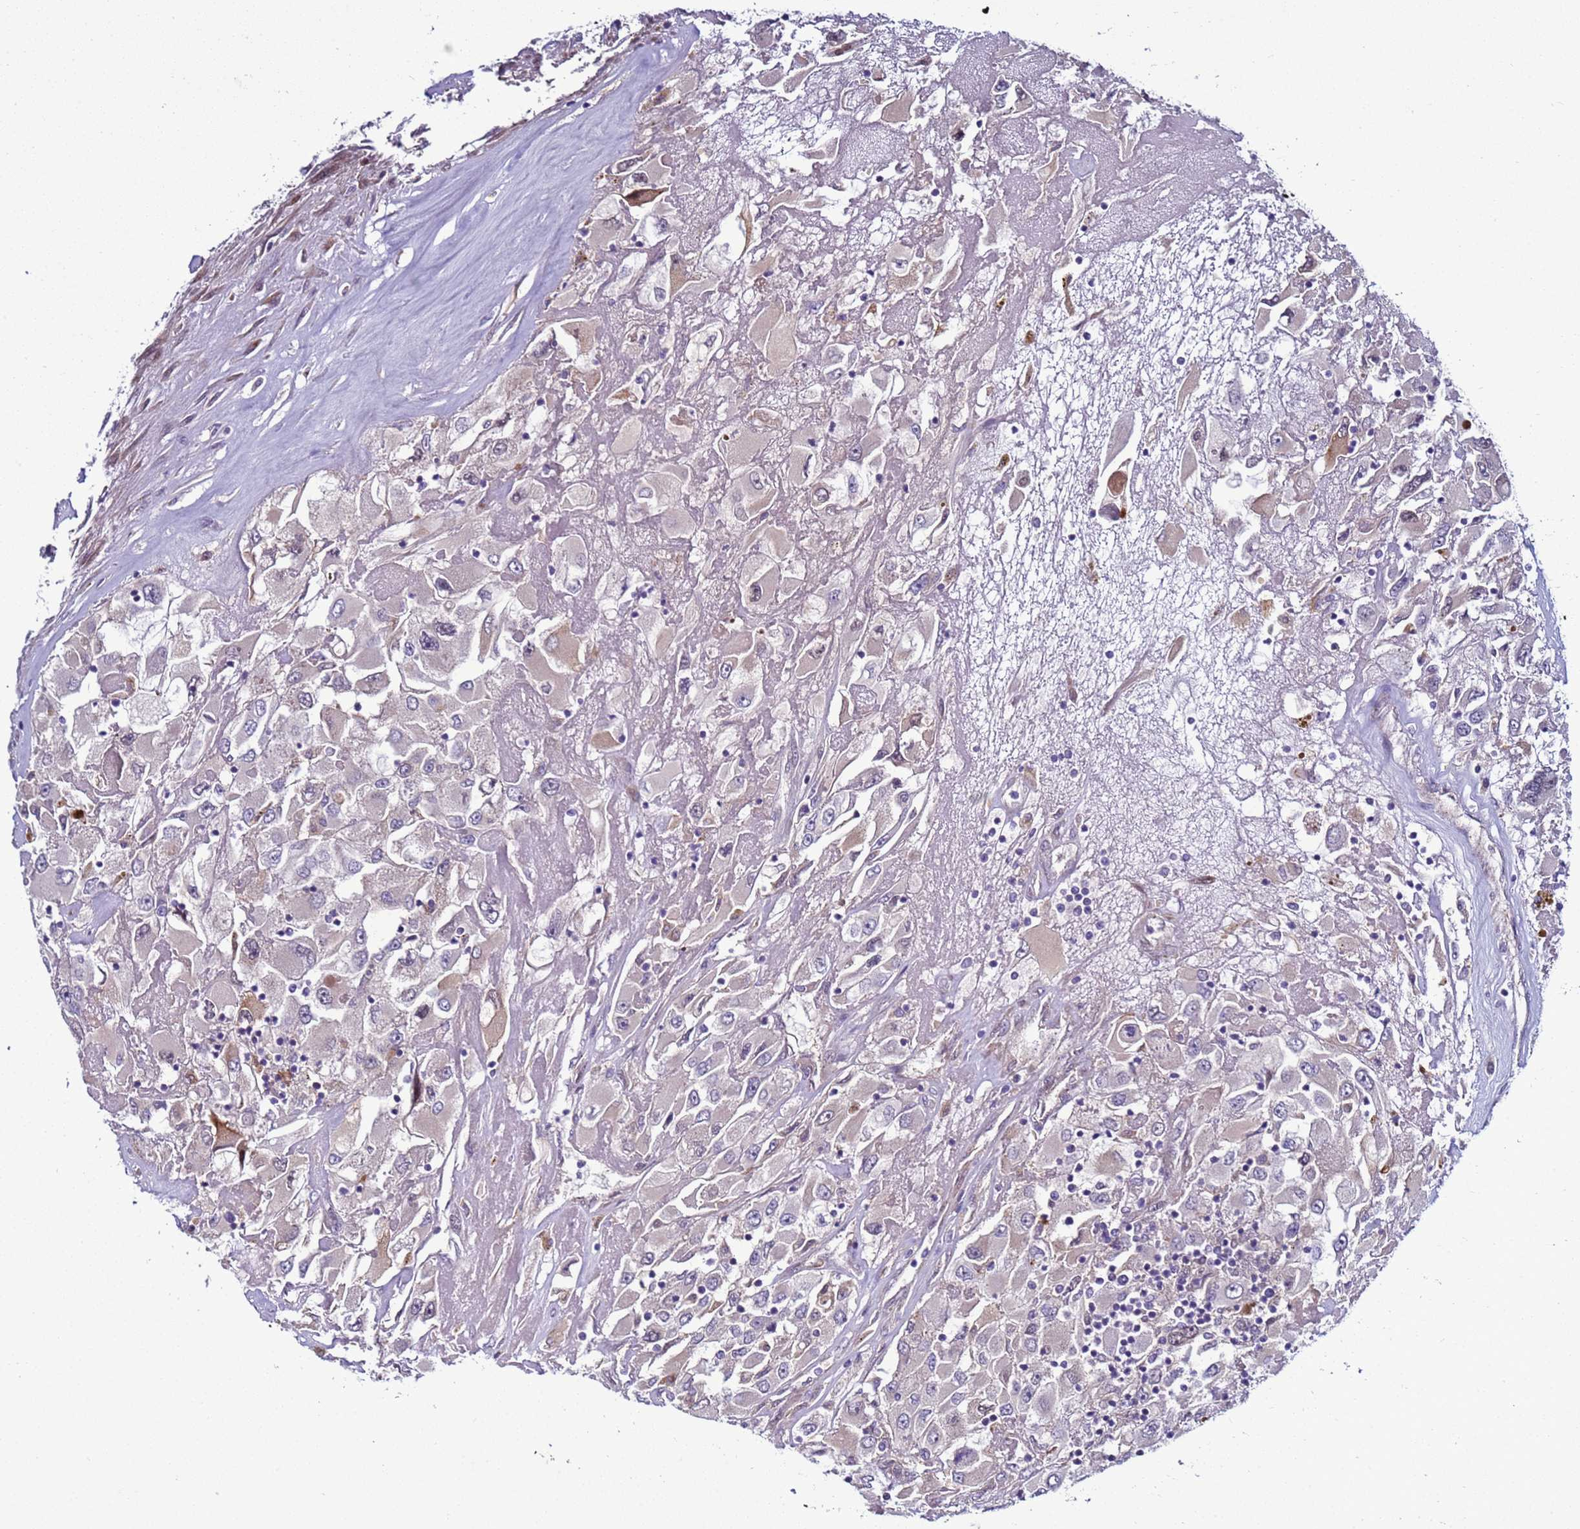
{"staining": {"intensity": "negative", "quantity": "none", "location": "none"}, "tissue": "renal cancer", "cell_type": "Tumor cells", "image_type": "cancer", "snomed": [{"axis": "morphology", "description": "Adenocarcinoma, NOS"}, {"axis": "topography", "description": "Kidney"}], "caption": "This is an IHC photomicrograph of renal adenocarcinoma. There is no staining in tumor cells.", "gene": "NAT2", "patient": {"sex": "female", "age": 52}}